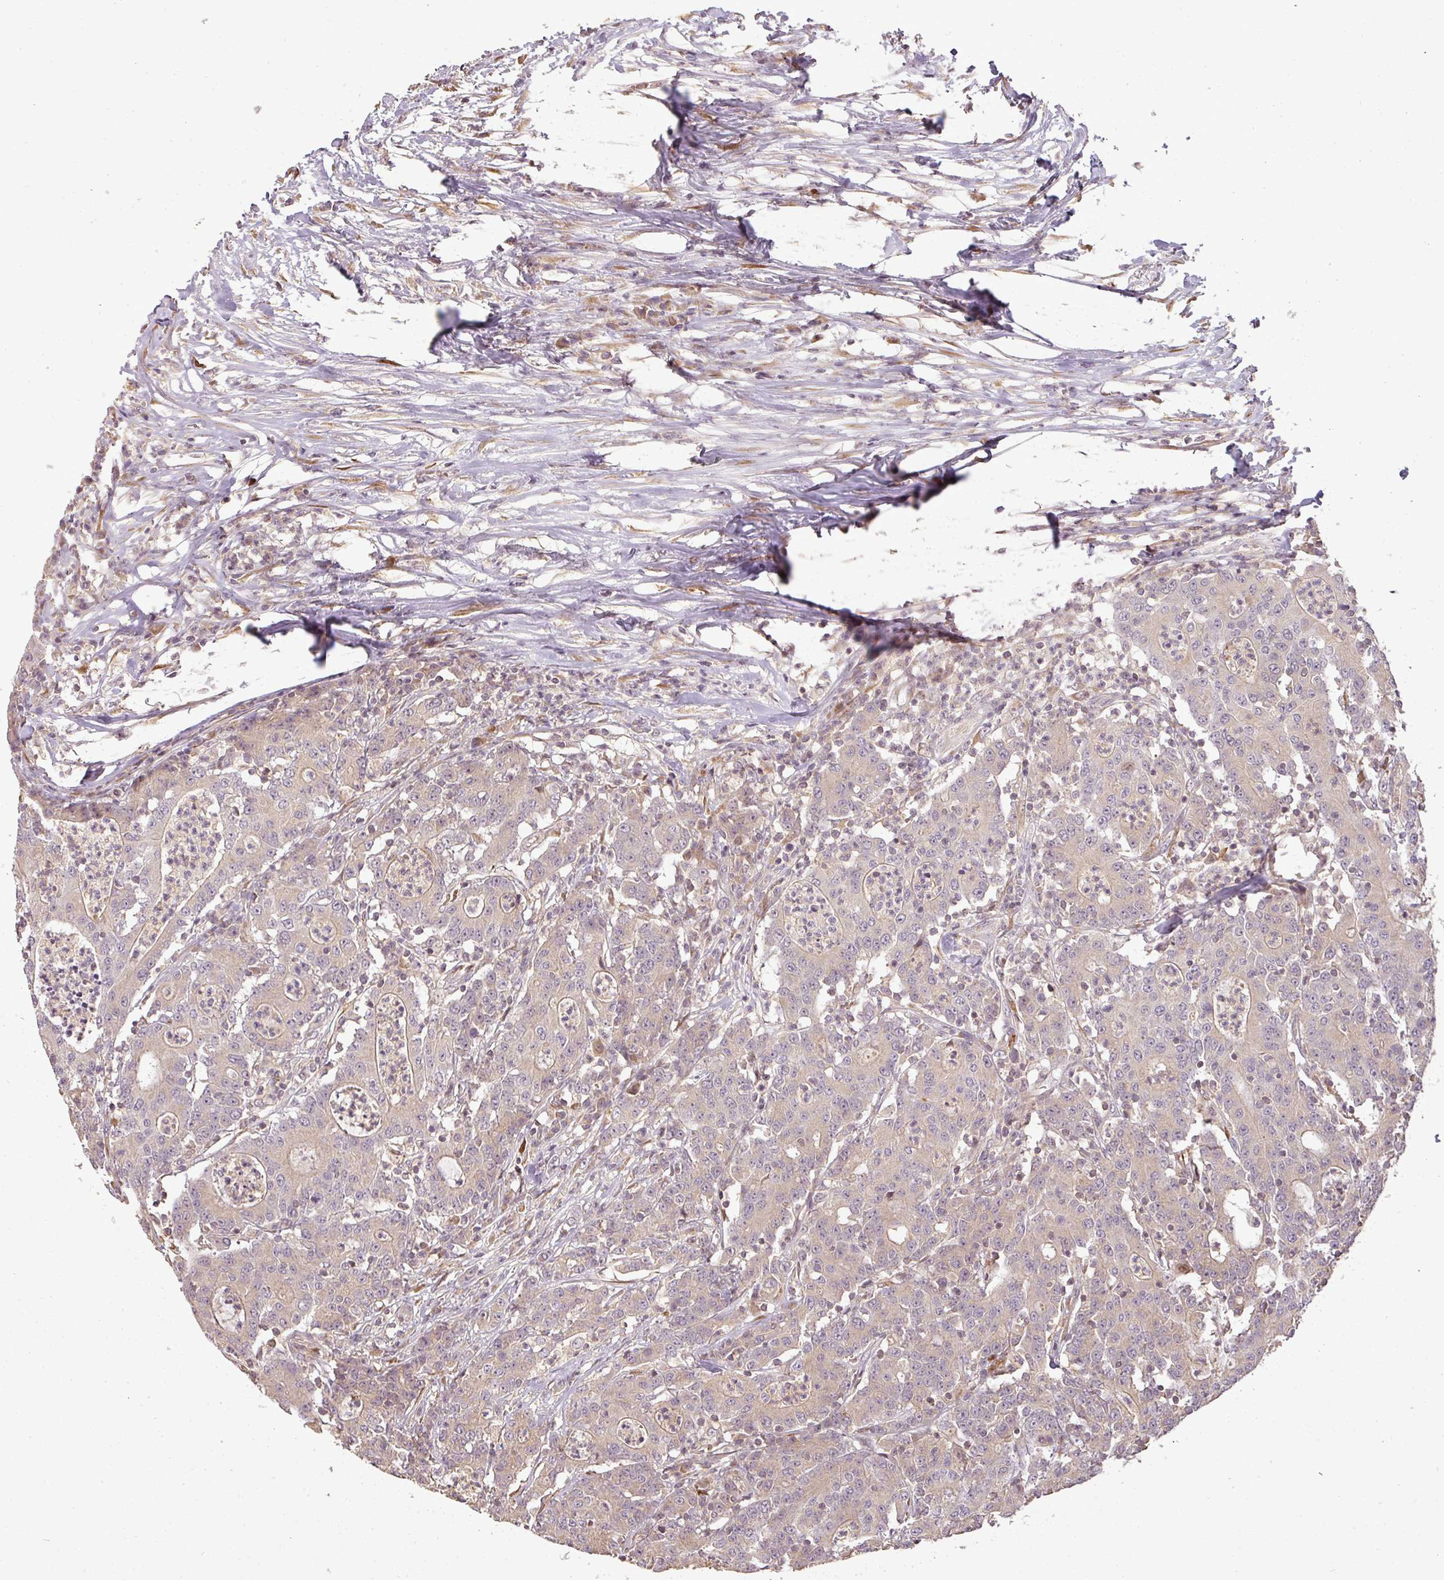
{"staining": {"intensity": "weak", "quantity": ">75%", "location": "cytoplasmic/membranous"}, "tissue": "colorectal cancer", "cell_type": "Tumor cells", "image_type": "cancer", "snomed": [{"axis": "morphology", "description": "Adenocarcinoma, NOS"}, {"axis": "topography", "description": "Colon"}], "caption": "Colorectal adenocarcinoma tissue exhibits weak cytoplasmic/membranous staining in about >75% of tumor cells, visualized by immunohistochemistry.", "gene": "FAIM", "patient": {"sex": "male", "age": 83}}